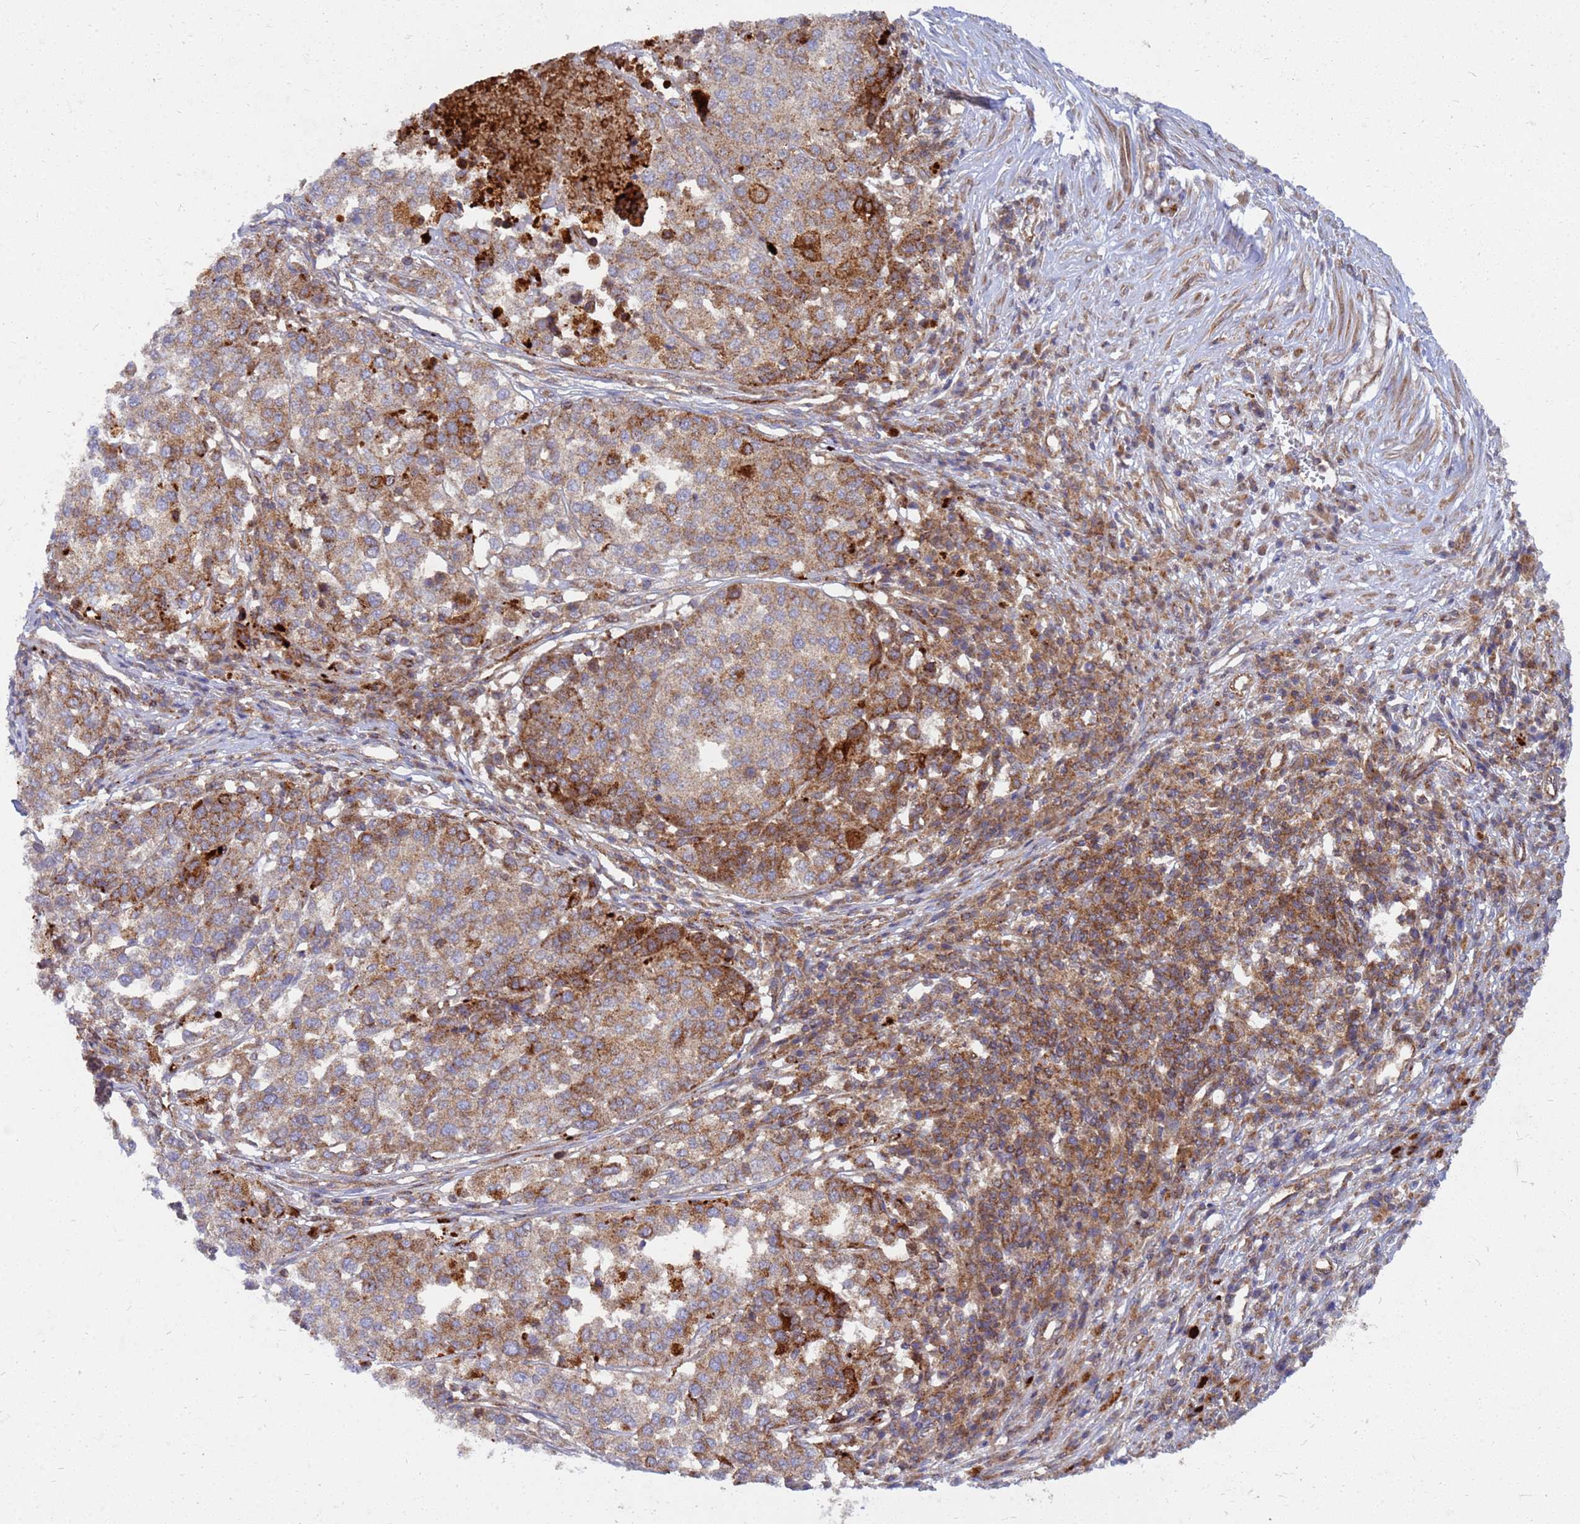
{"staining": {"intensity": "moderate", "quantity": ">75%", "location": "cytoplasmic/membranous"}, "tissue": "melanoma", "cell_type": "Tumor cells", "image_type": "cancer", "snomed": [{"axis": "morphology", "description": "Malignant melanoma, Metastatic site"}, {"axis": "topography", "description": "Lymph node"}], "caption": "Brown immunohistochemical staining in human melanoma displays moderate cytoplasmic/membranous staining in approximately >75% of tumor cells.", "gene": "CDC34", "patient": {"sex": "male", "age": 44}}